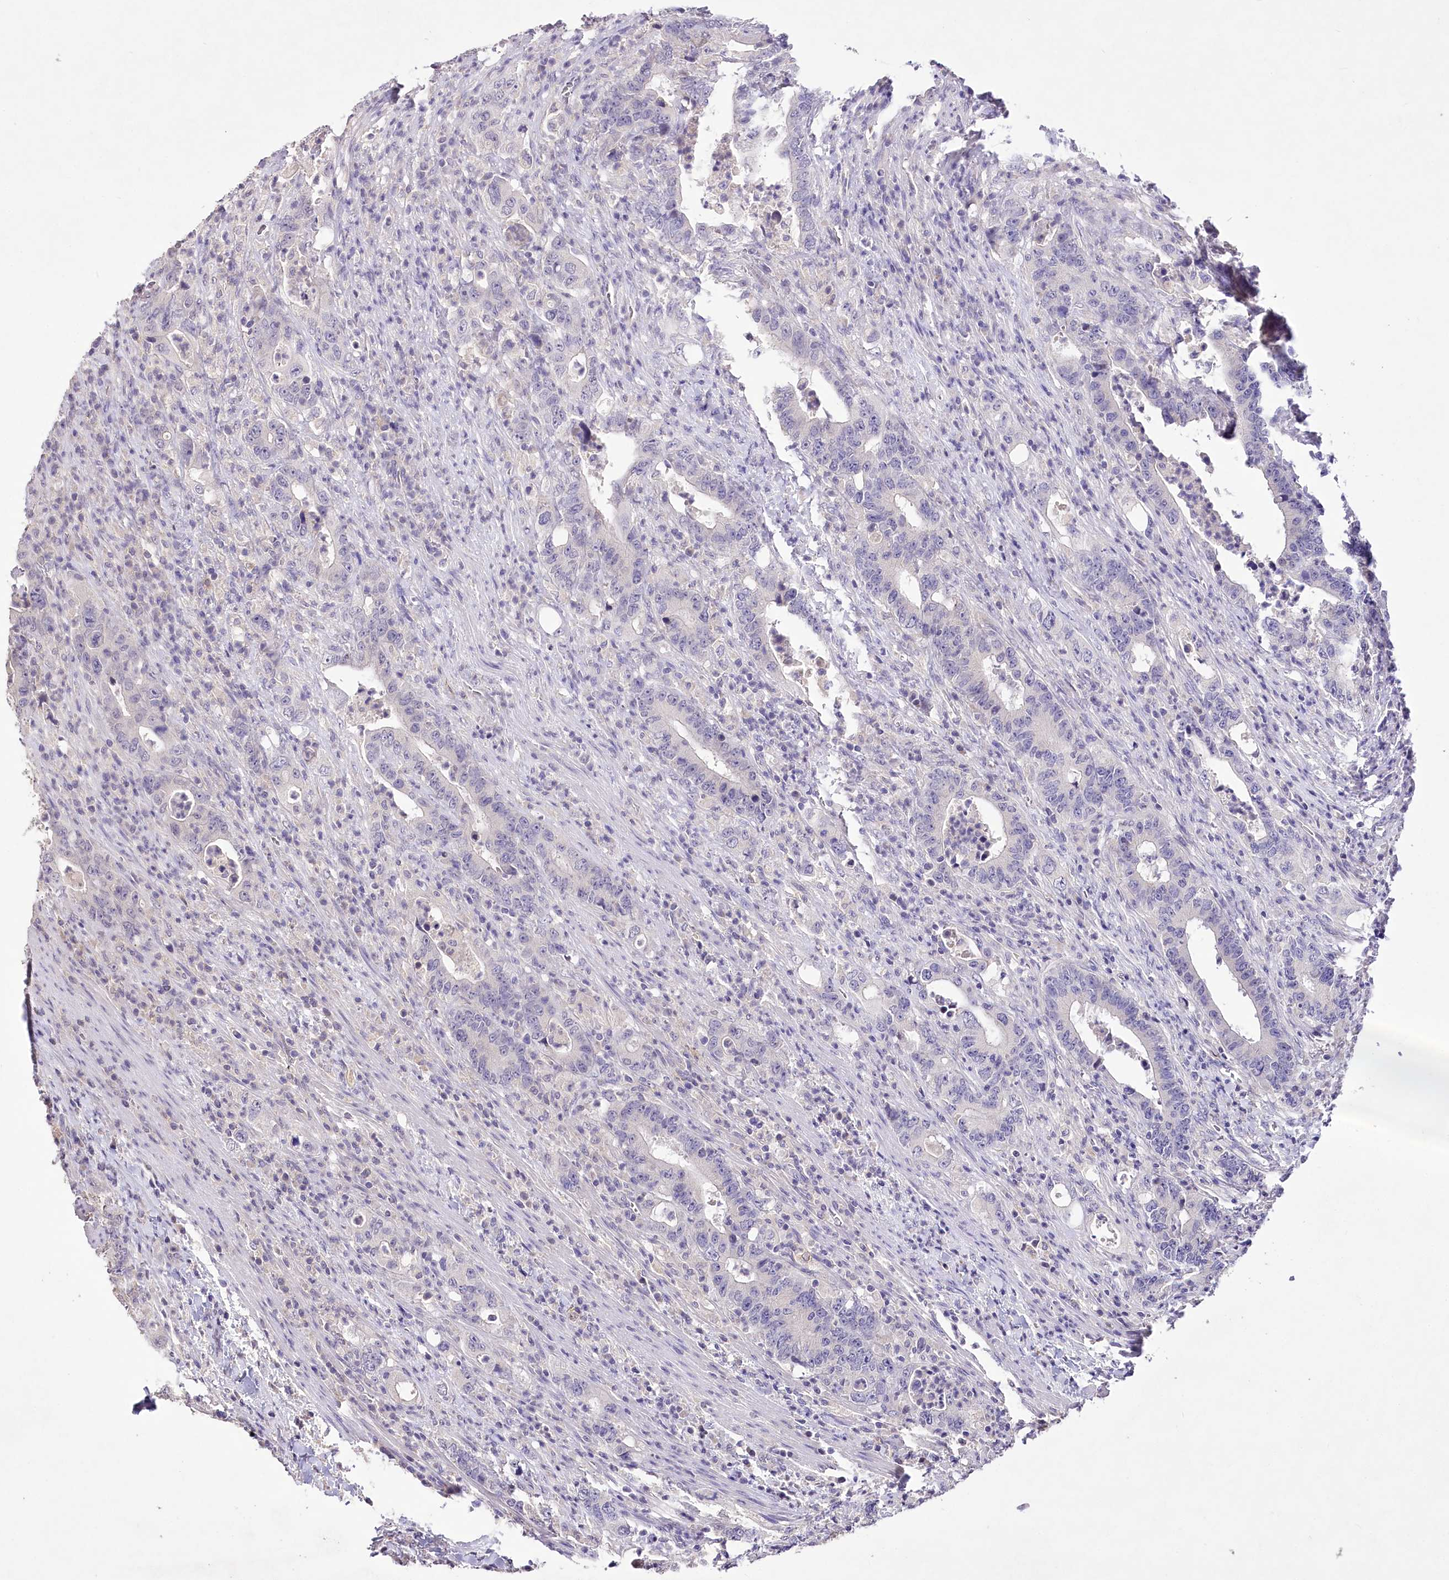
{"staining": {"intensity": "negative", "quantity": "none", "location": "none"}, "tissue": "colorectal cancer", "cell_type": "Tumor cells", "image_type": "cancer", "snomed": [{"axis": "morphology", "description": "Adenocarcinoma, NOS"}, {"axis": "topography", "description": "Colon"}], "caption": "This image is of colorectal cancer (adenocarcinoma) stained with immunohistochemistry (IHC) to label a protein in brown with the nuclei are counter-stained blue. There is no staining in tumor cells.", "gene": "ENPP1", "patient": {"sex": "female", "age": 75}}